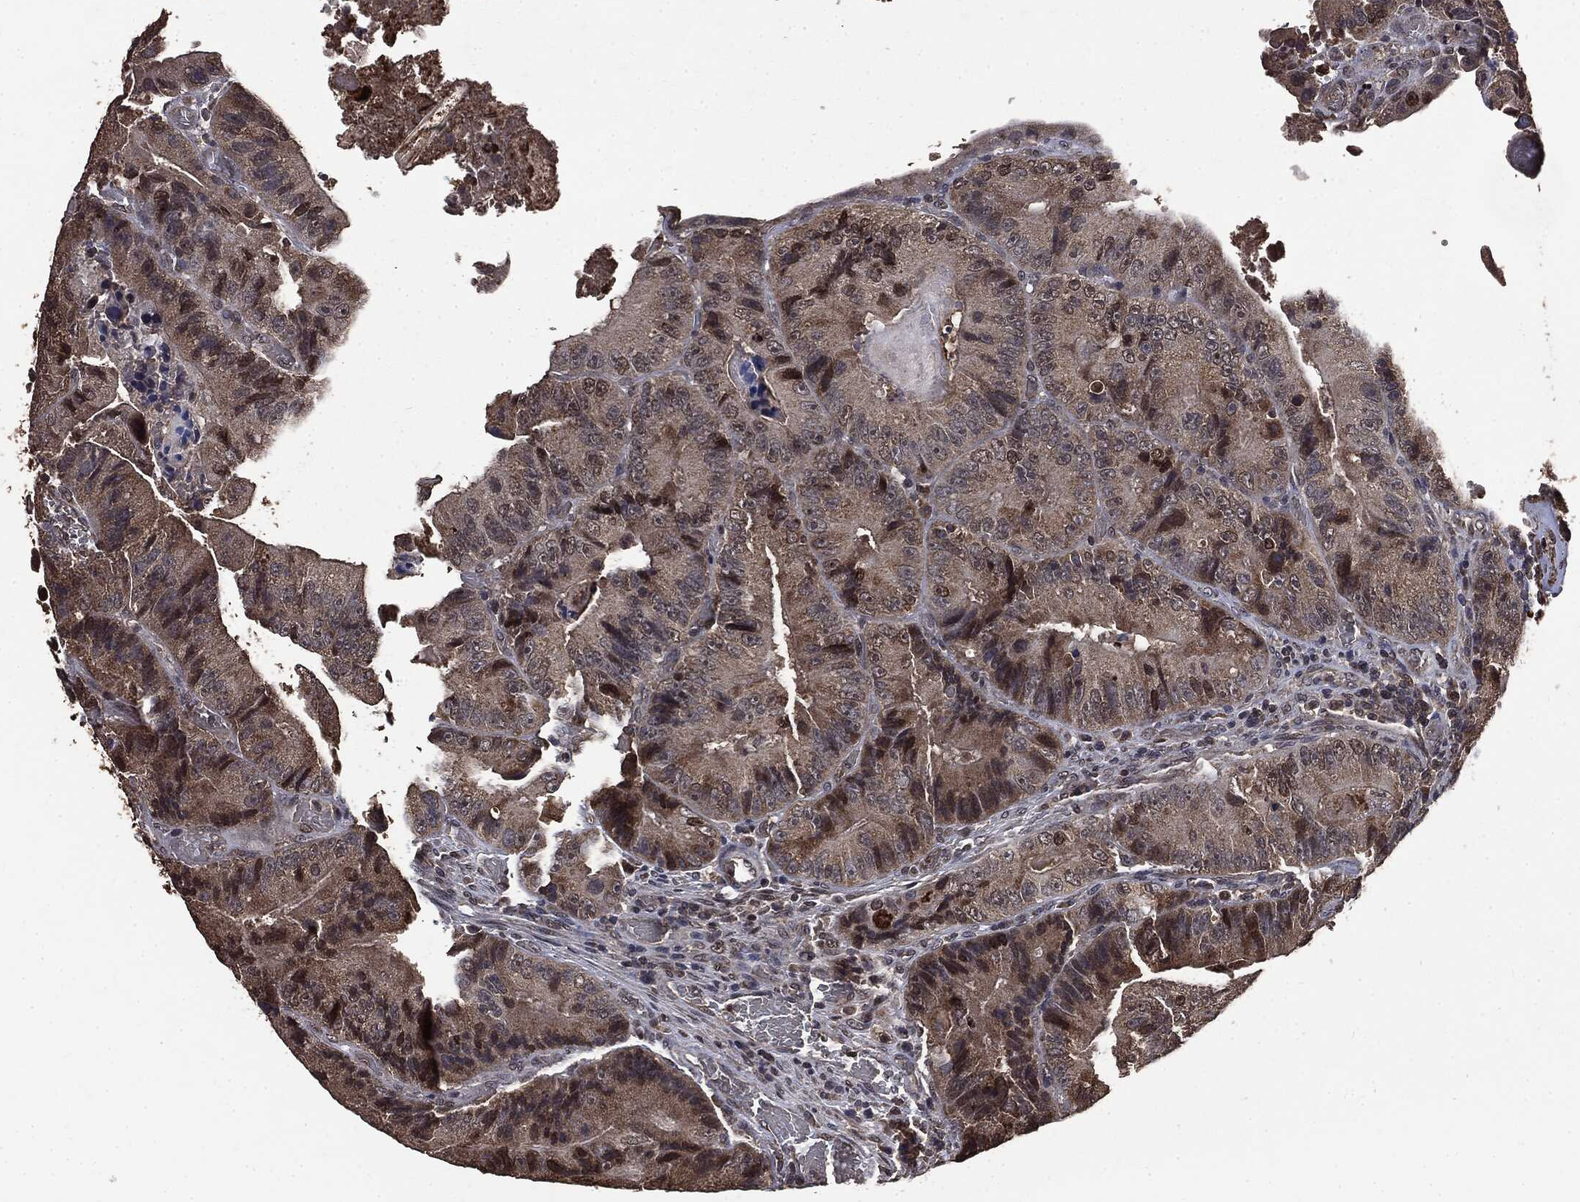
{"staining": {"intensity": "moderate", "quantity": "<25%", "location": "nuclear"}, "tissue": "colorectal cancer", "cell_type": "Tumor cells", "image_type": "cancer", "snomed": [{"axis": "morphology", "description": "Adenocarcinoma, NOS"}, {"axis": "topography", "description": "Colon"}], "caption": "IHC of colorectal adenocarcinoma demonstrates low levels of moderate nuclear staining in about <25% of tumor cells.", "gene": "PPP6R2", "patient": {"sex": "female", "age": 86}}